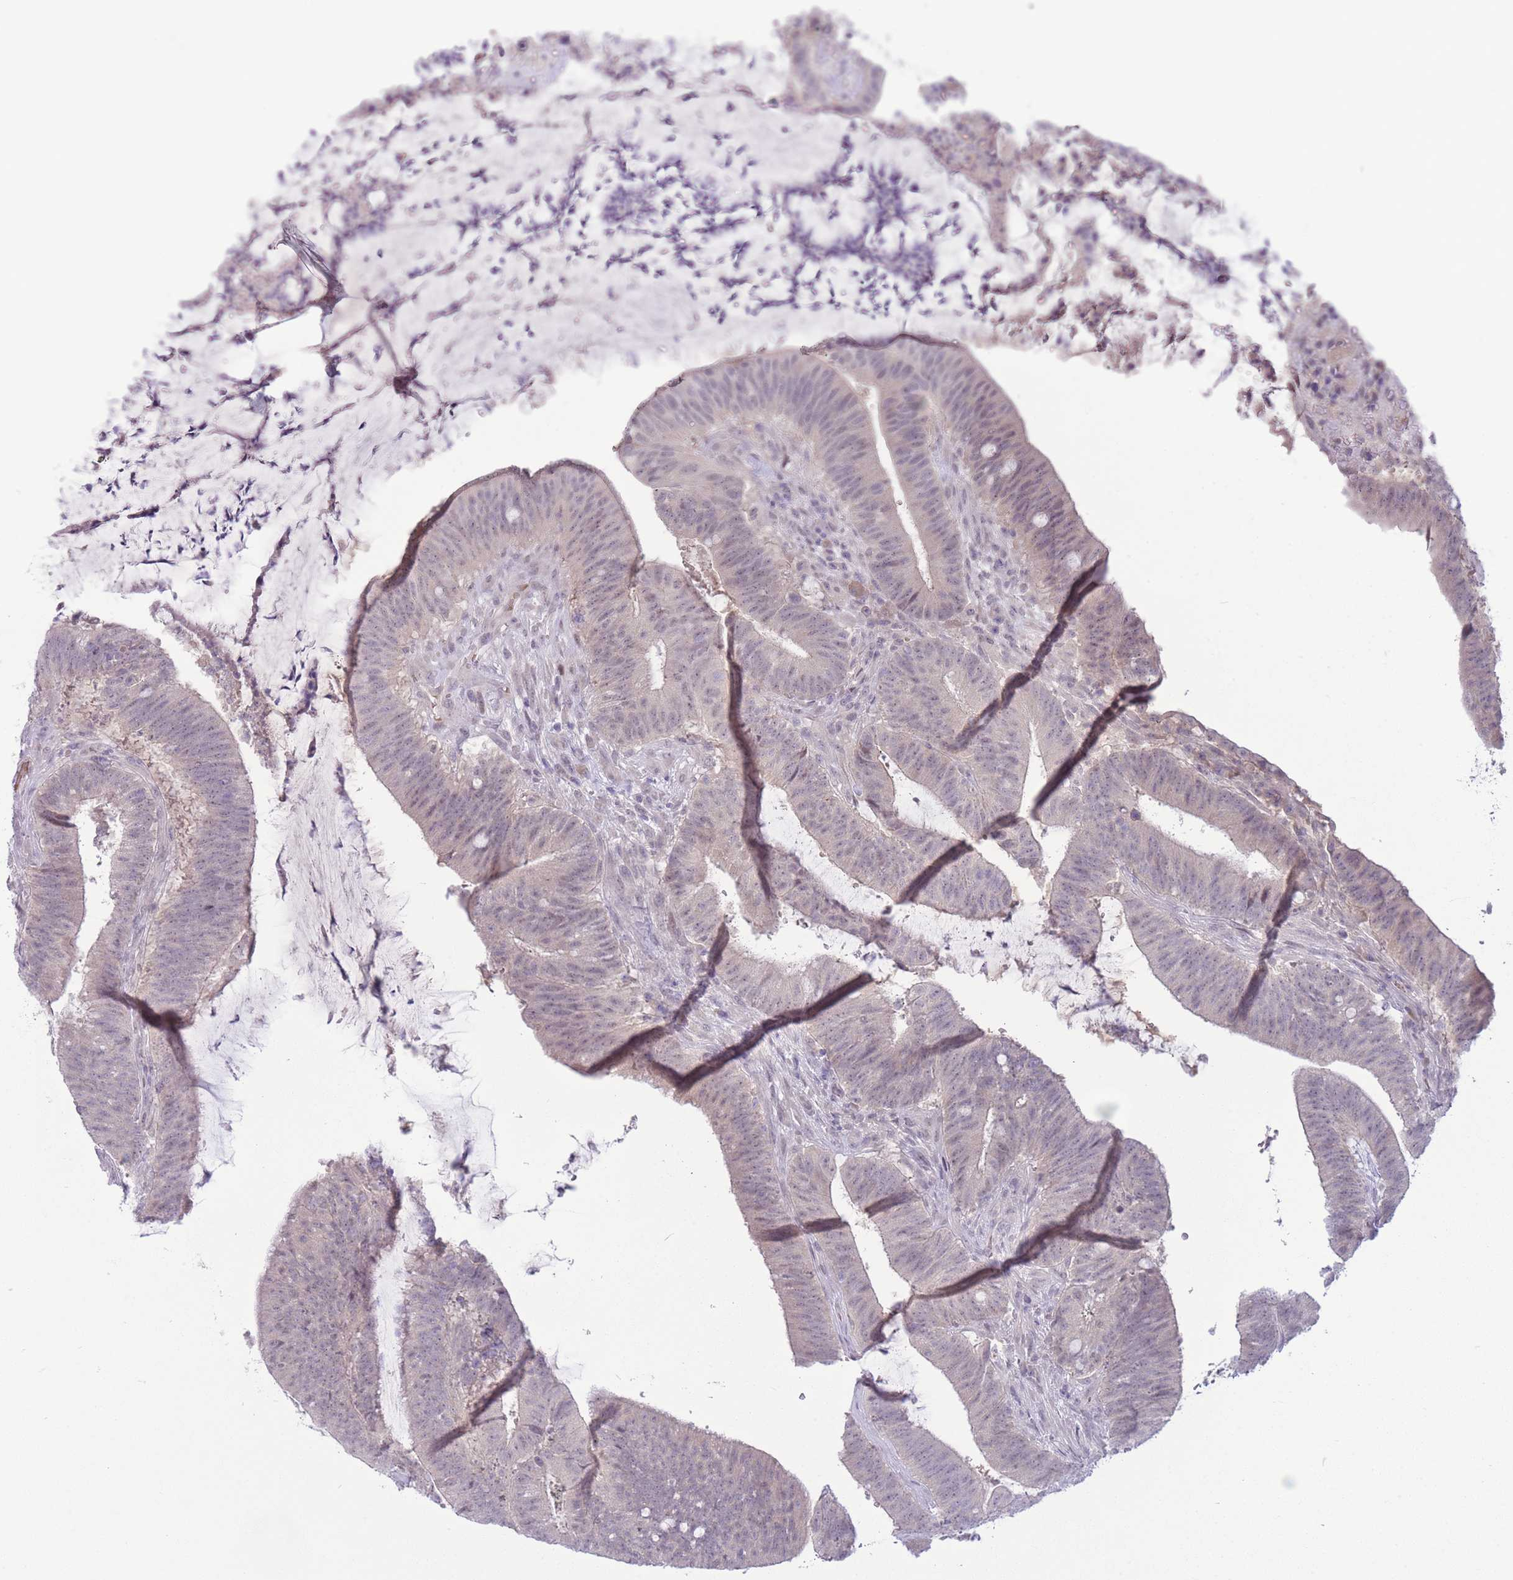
{"staining": {"intensity": "weak", "quantity": "<25%", "location": "nuclear"}, "tissue": "colorectal cancer", "cell_type": "Tumor cells", "image_type": "cancer", "snomed": [{"axis": "morphology", "description": "Adenocarcinoma, NOS"}, {"axis": "topography", "description": "Colon"}], "caption": "Tumor cells show no significant expression in adenocarcinoma (colorectal).", "gene": "FBXO46", "patient": {"sex": "female", "age": 43}}